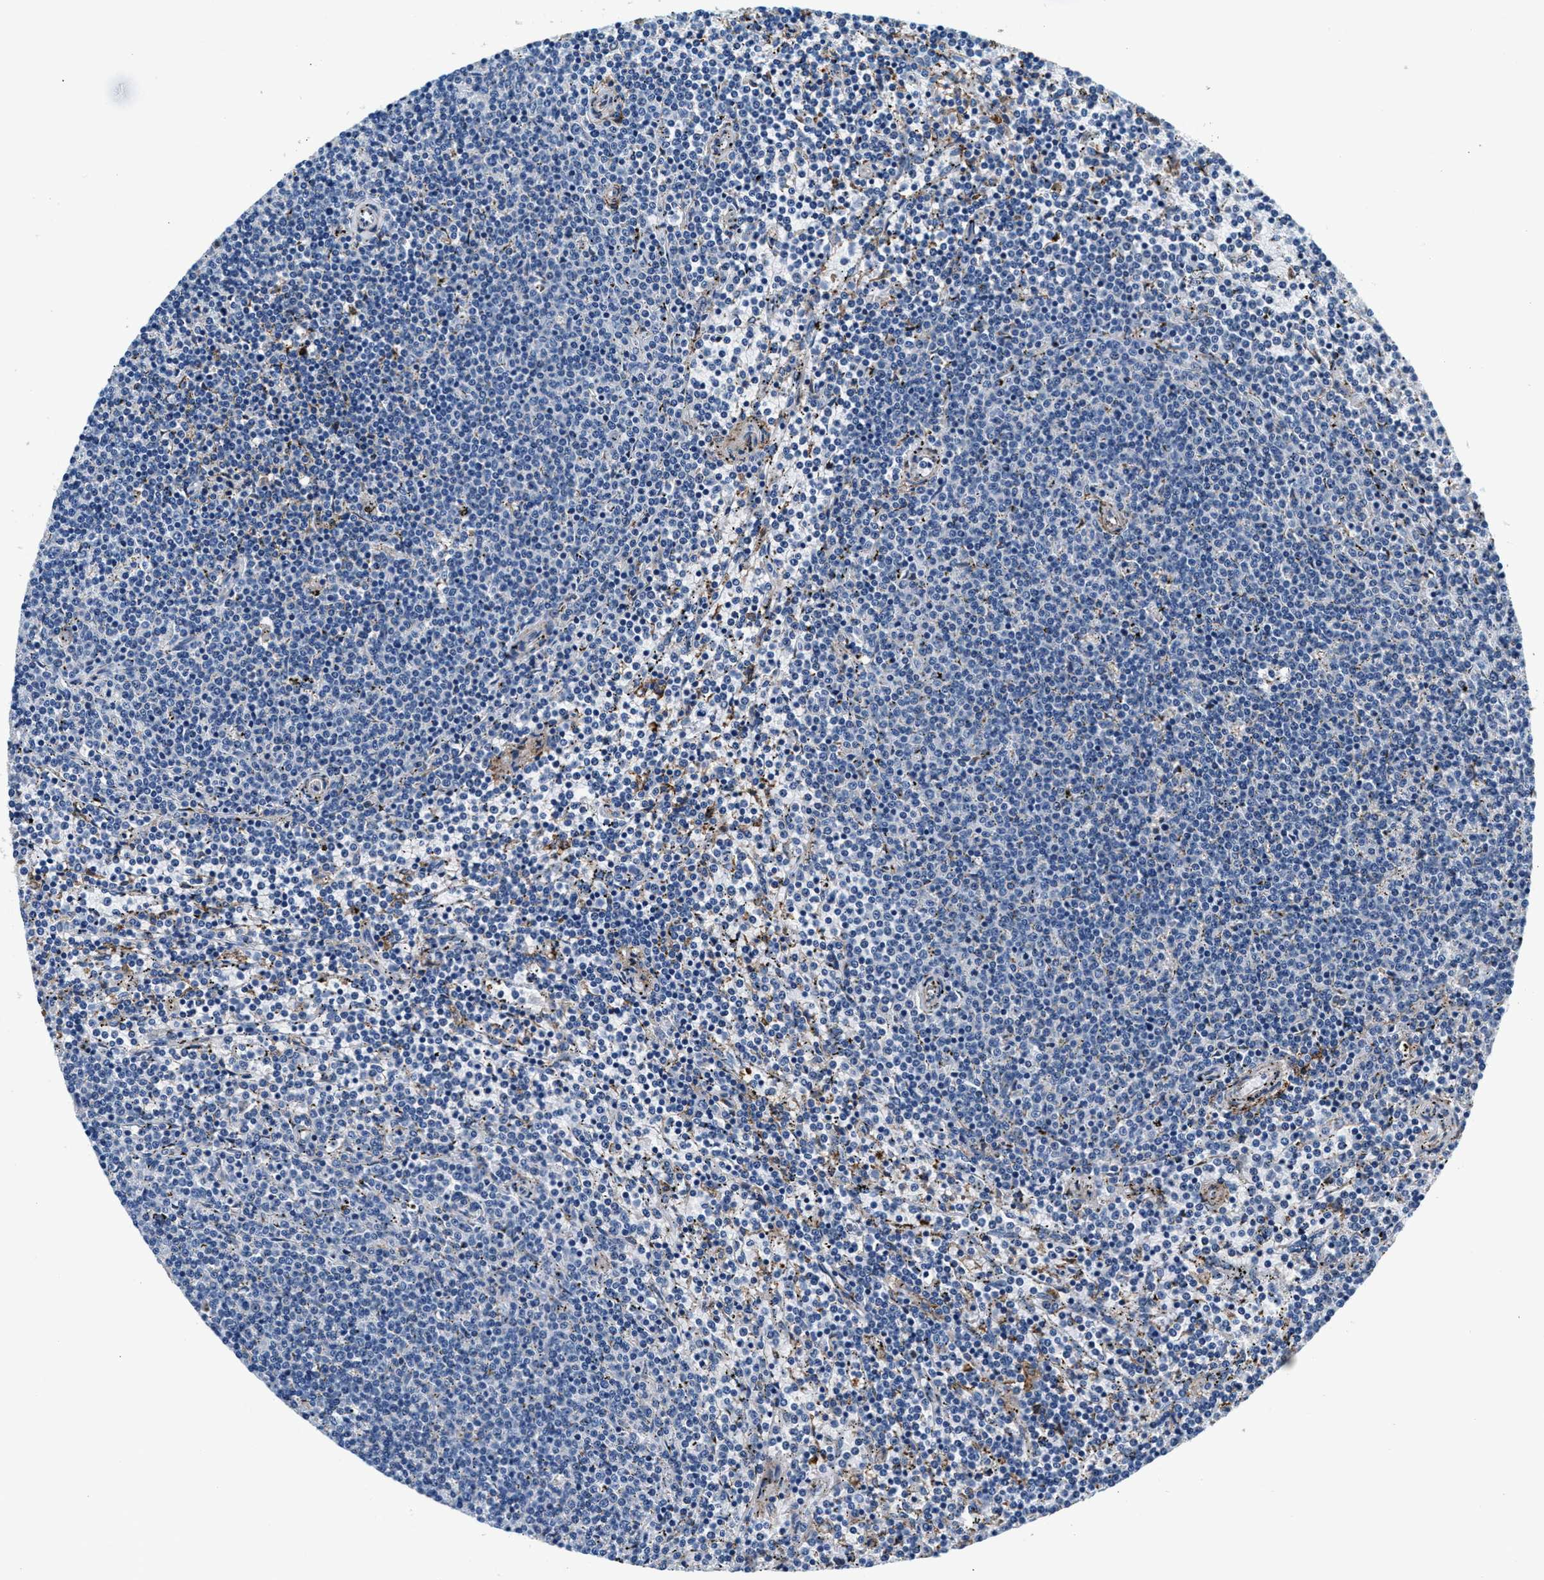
{"staining": {"intensity": "negative", "quantity": "none", "location": "none"}, "tissue": "lymphoma", "cell_type": "Tumor cells", "image_type": "cancer", "snomed": [{"axis": "morphology", "description": "Malignant lymphoma, non-Hodgkin's type, Low grade"}, {"axis": "topography", "description": "Spleen"}], "caption": "A micrograph of human malignant lymphoma, non-Hodgkin's type (low-grade) is negative for staining in tumor cells.", "gene": "SLFN11", "patient": {"sex": "female", "age": 50}}